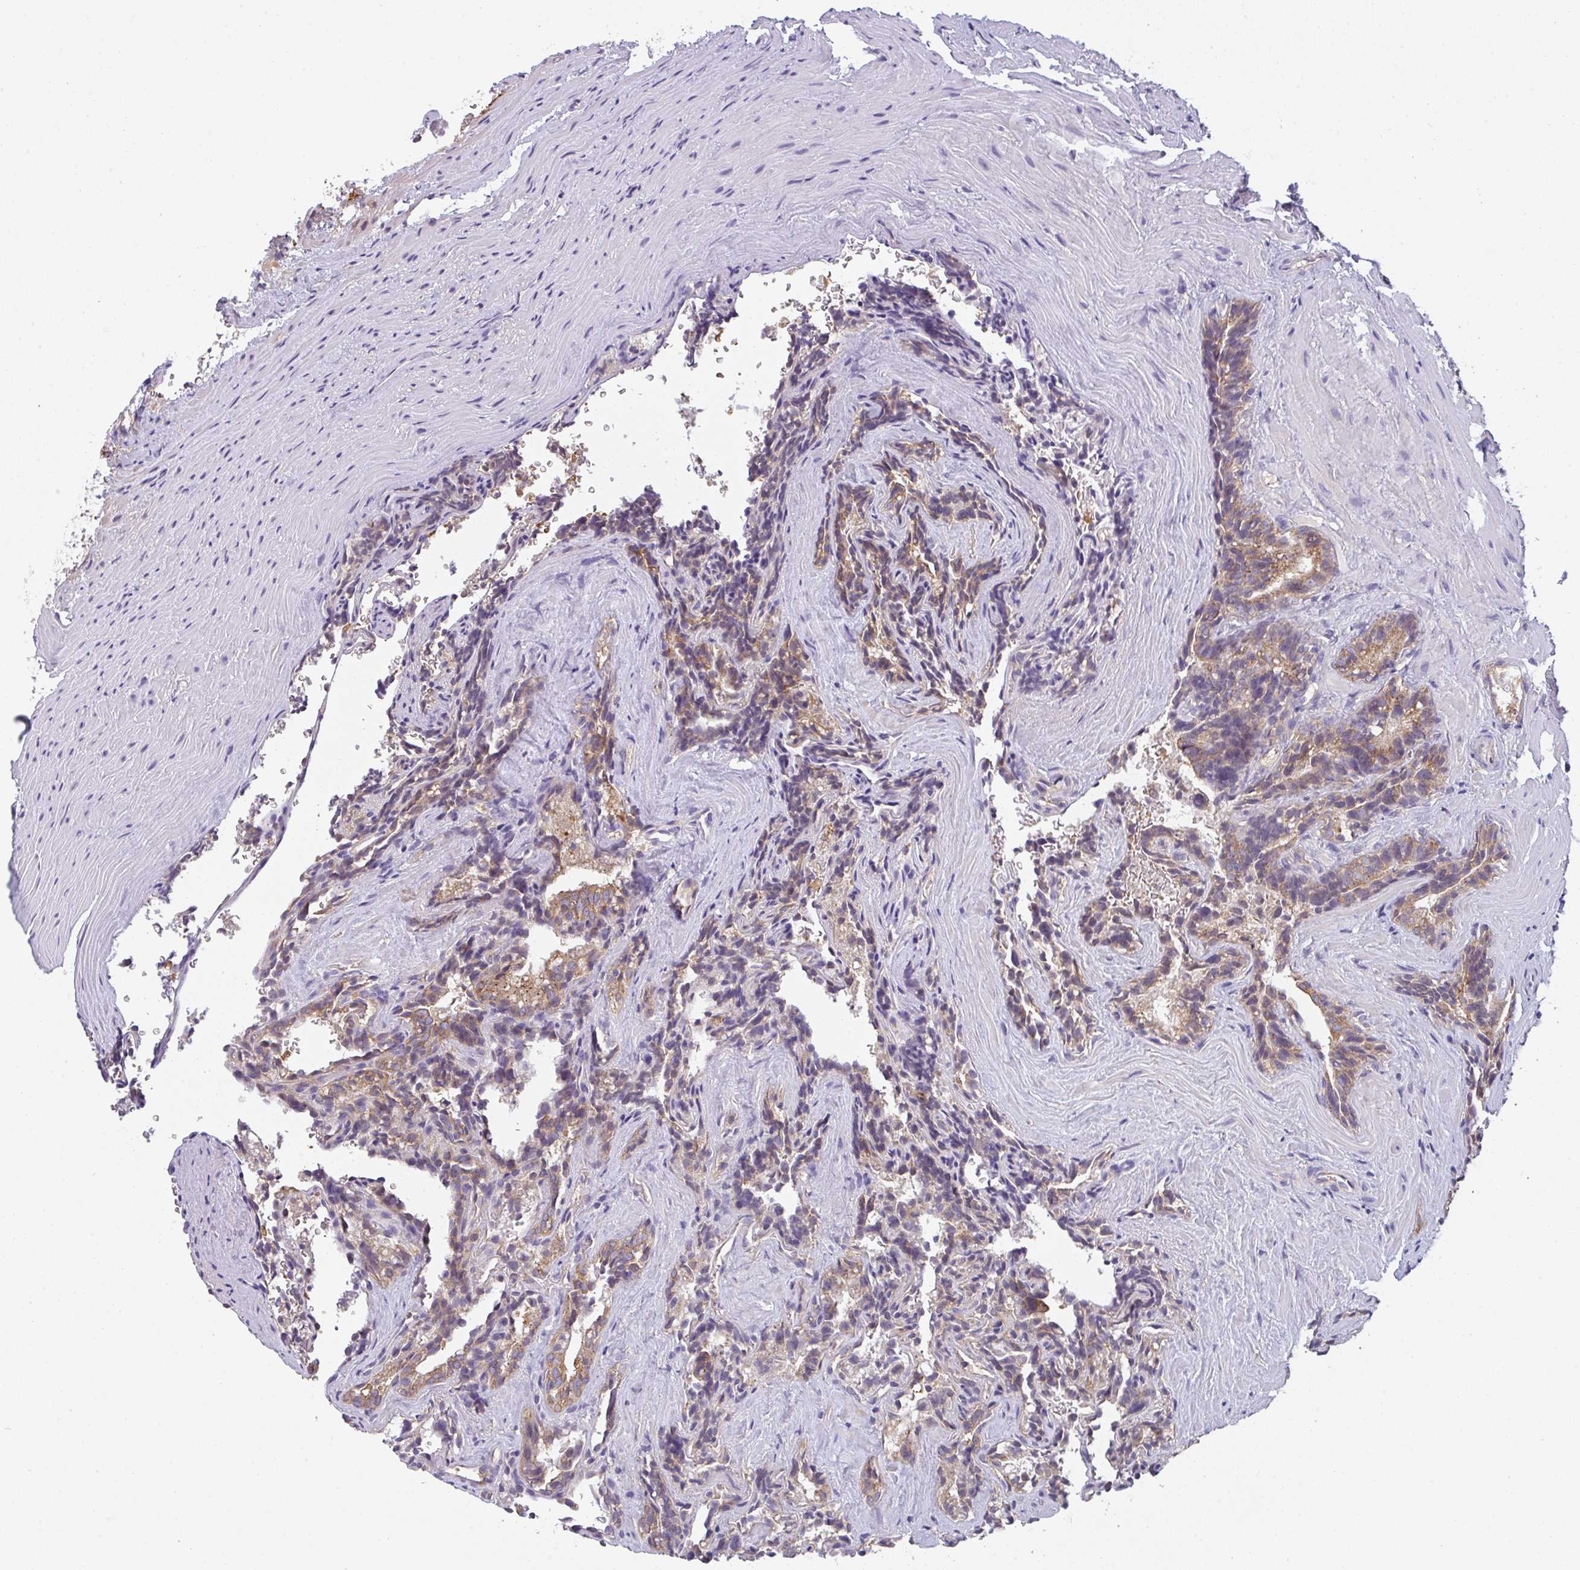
{"staining": {"intensity": "moderate", "quantity": ">75%", "location": "cytoplasmic/membranous"}, "tissue": "seminal vesicle", "cell_type": "Glandular cells", "image_type": "normal", "snomed": [{"axis": "morphology", "description": "Normal tissue, NOS"}, {"axis": "topography", "description": "Seminal veicle"}], "caption": "Glandular cells reveal moderate cytoplasmic/membranous expression in approximately >75% of cells in normal seminal vesicle.", "gene": "SNX5", "patient": {"sex": "male", "age": 47}}